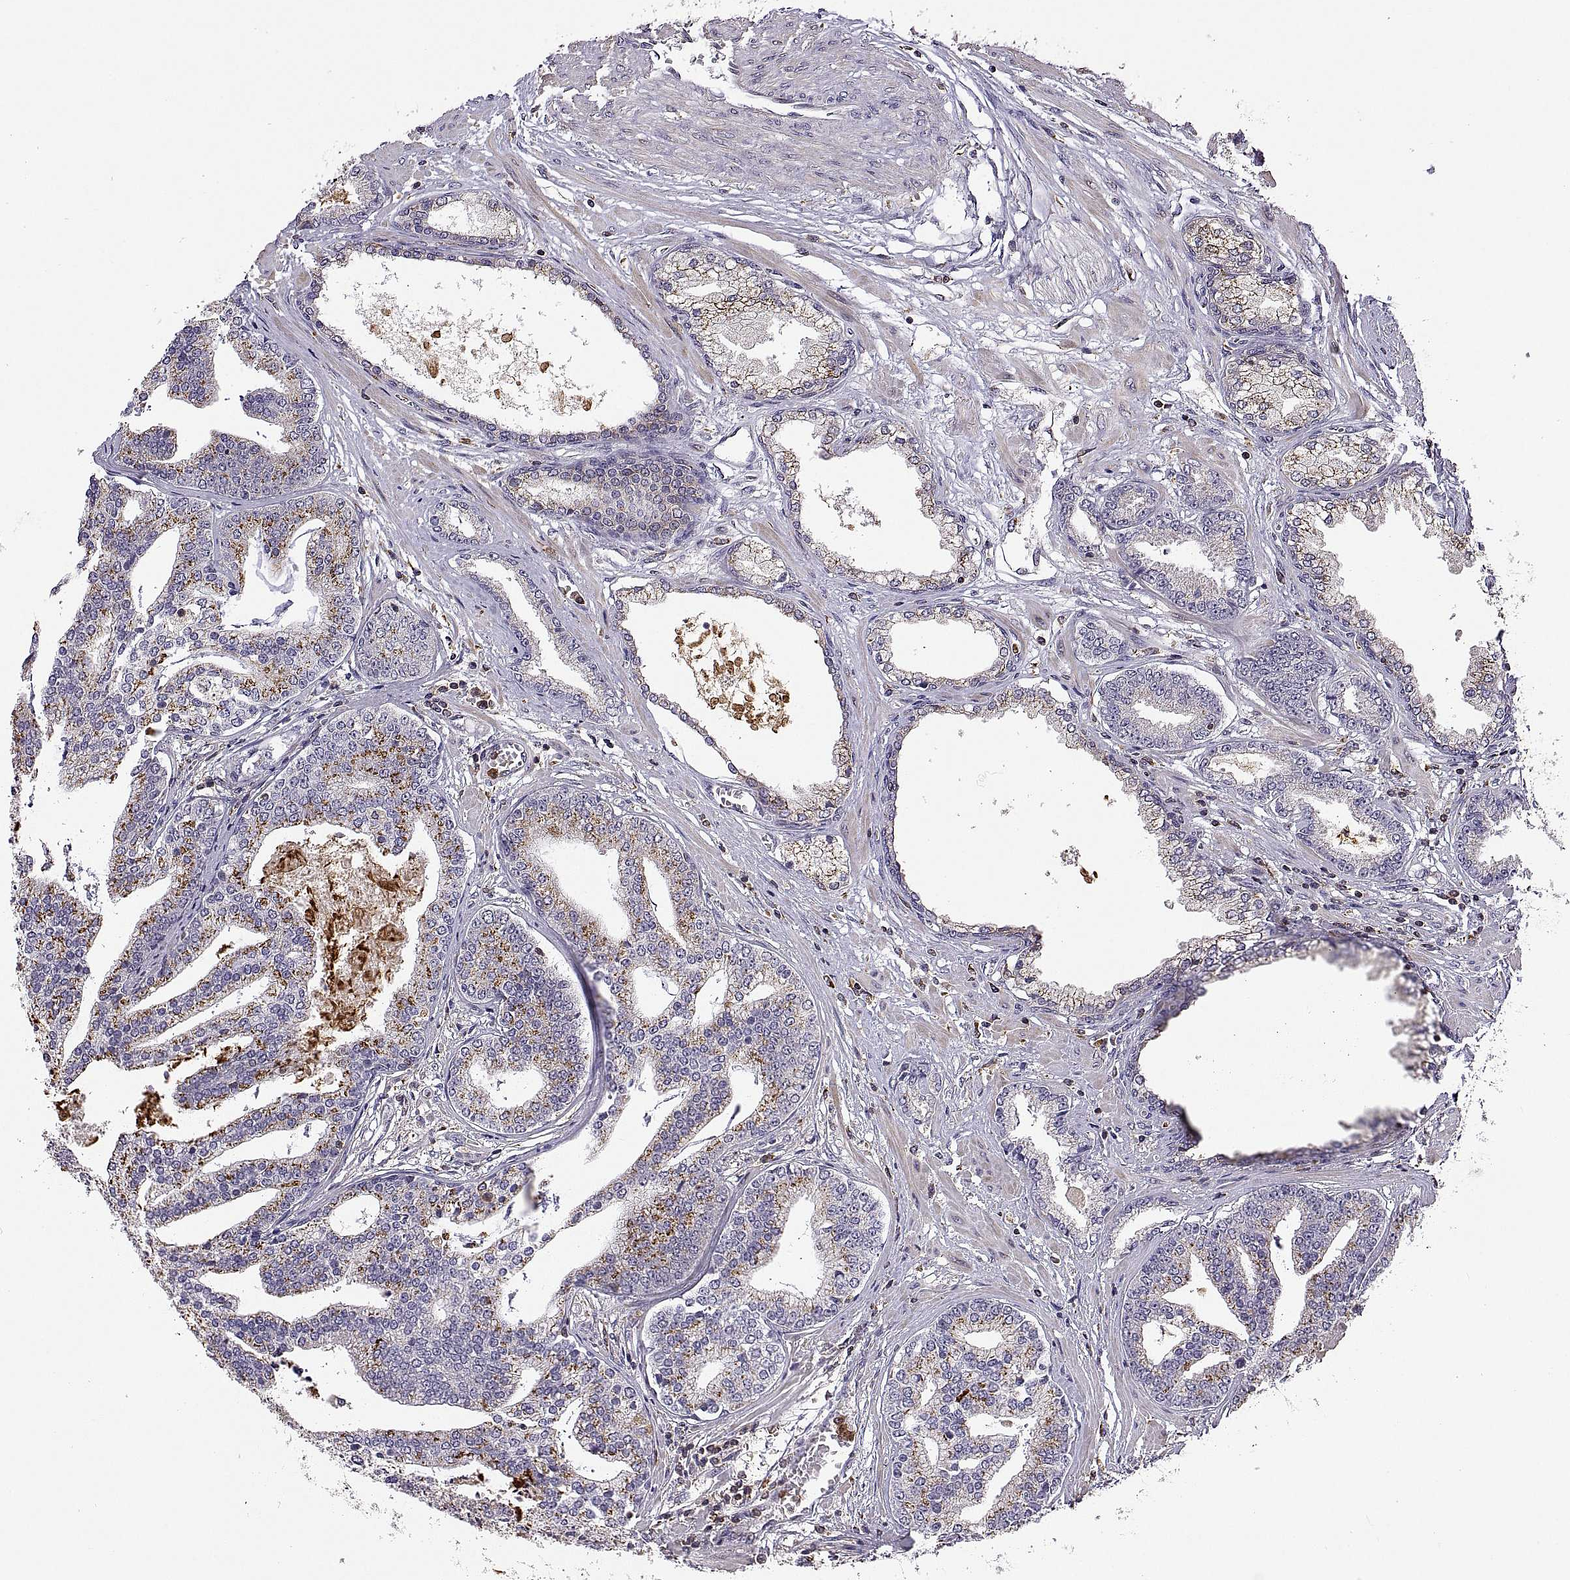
{"staining": {"intensity": "strong", "quantity": "25%-75%", "location": "cytoplasmic/membranous"}, "tissue": "prostate cancer", "cell_type": "Tumor cells", "image_type": "cancer", "snomed": [{"axis": "morphology", "description": "Adenocarcinoma, NOS"}, {"axis": "topography", "description": "Prostate"}], "caption": "Tumor cells display high levels of strong cytoplasmic/membranous expression in about 25%-75% of cells in prostate cancer (adenocarcinoma).", "gene": "ACAP1", "patient": {"sex": "male", "age": 64}}